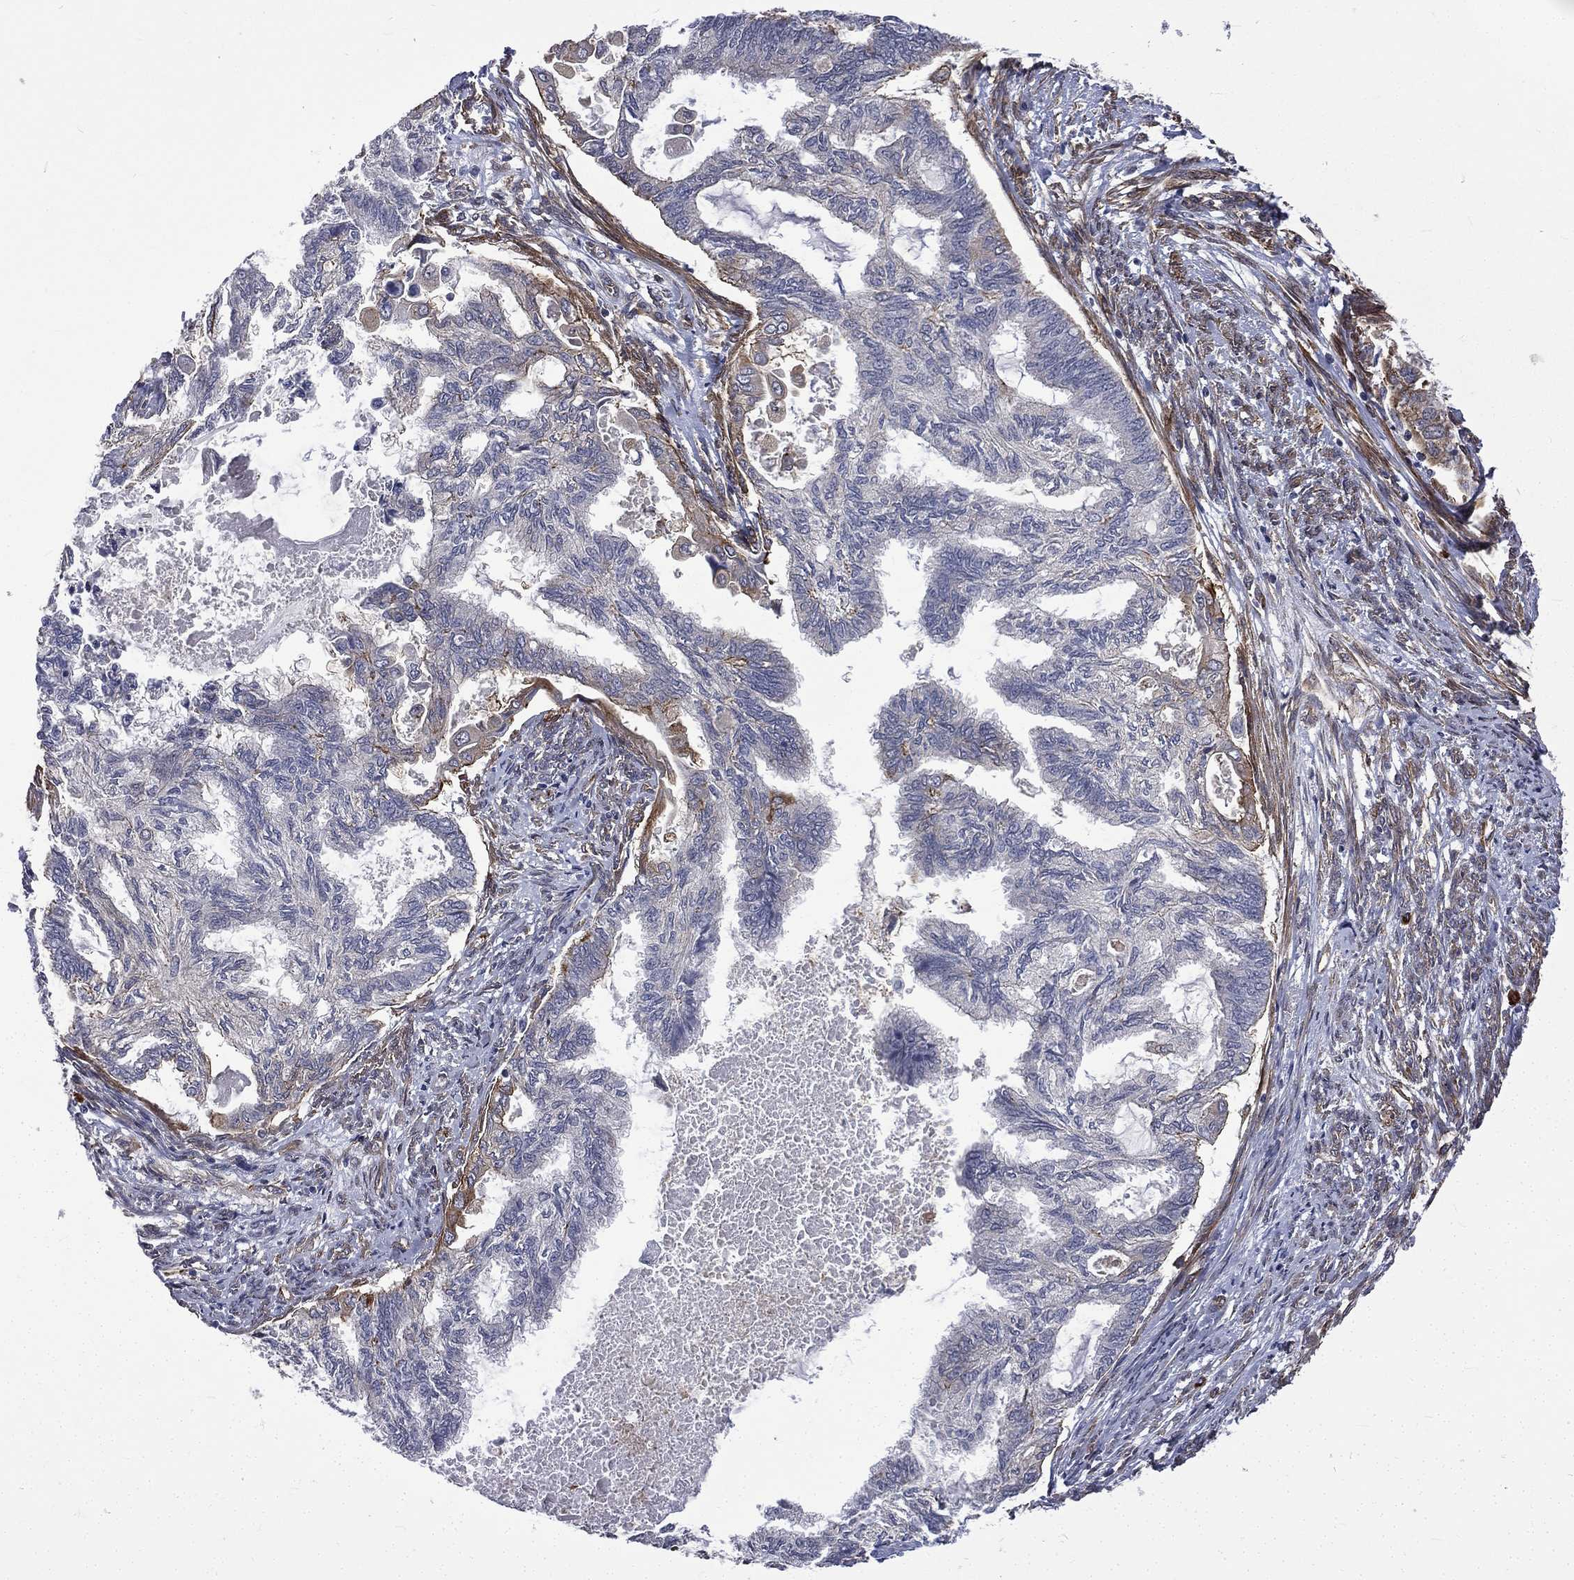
{"staining": {"intensity": "weak", "quantity": "<25%", "location": "cytoplasmic/membranous"}, "tissue": "endometrial cancer", "cell_type": "Tumor cells", "image_type": "cancer", "snomed": [{"axis": "morphology", "description": "Adenocarcinoma, NOS"}, {"axis": "topography", "description": "Endometrium"}], "caption": "IHC micrograph of endometrial cancer stained for a protein (brown), which displays no positivity in tumor cells.", "gene": "PPFIBP1", "patient": {"sex": "female", "age": 86}}